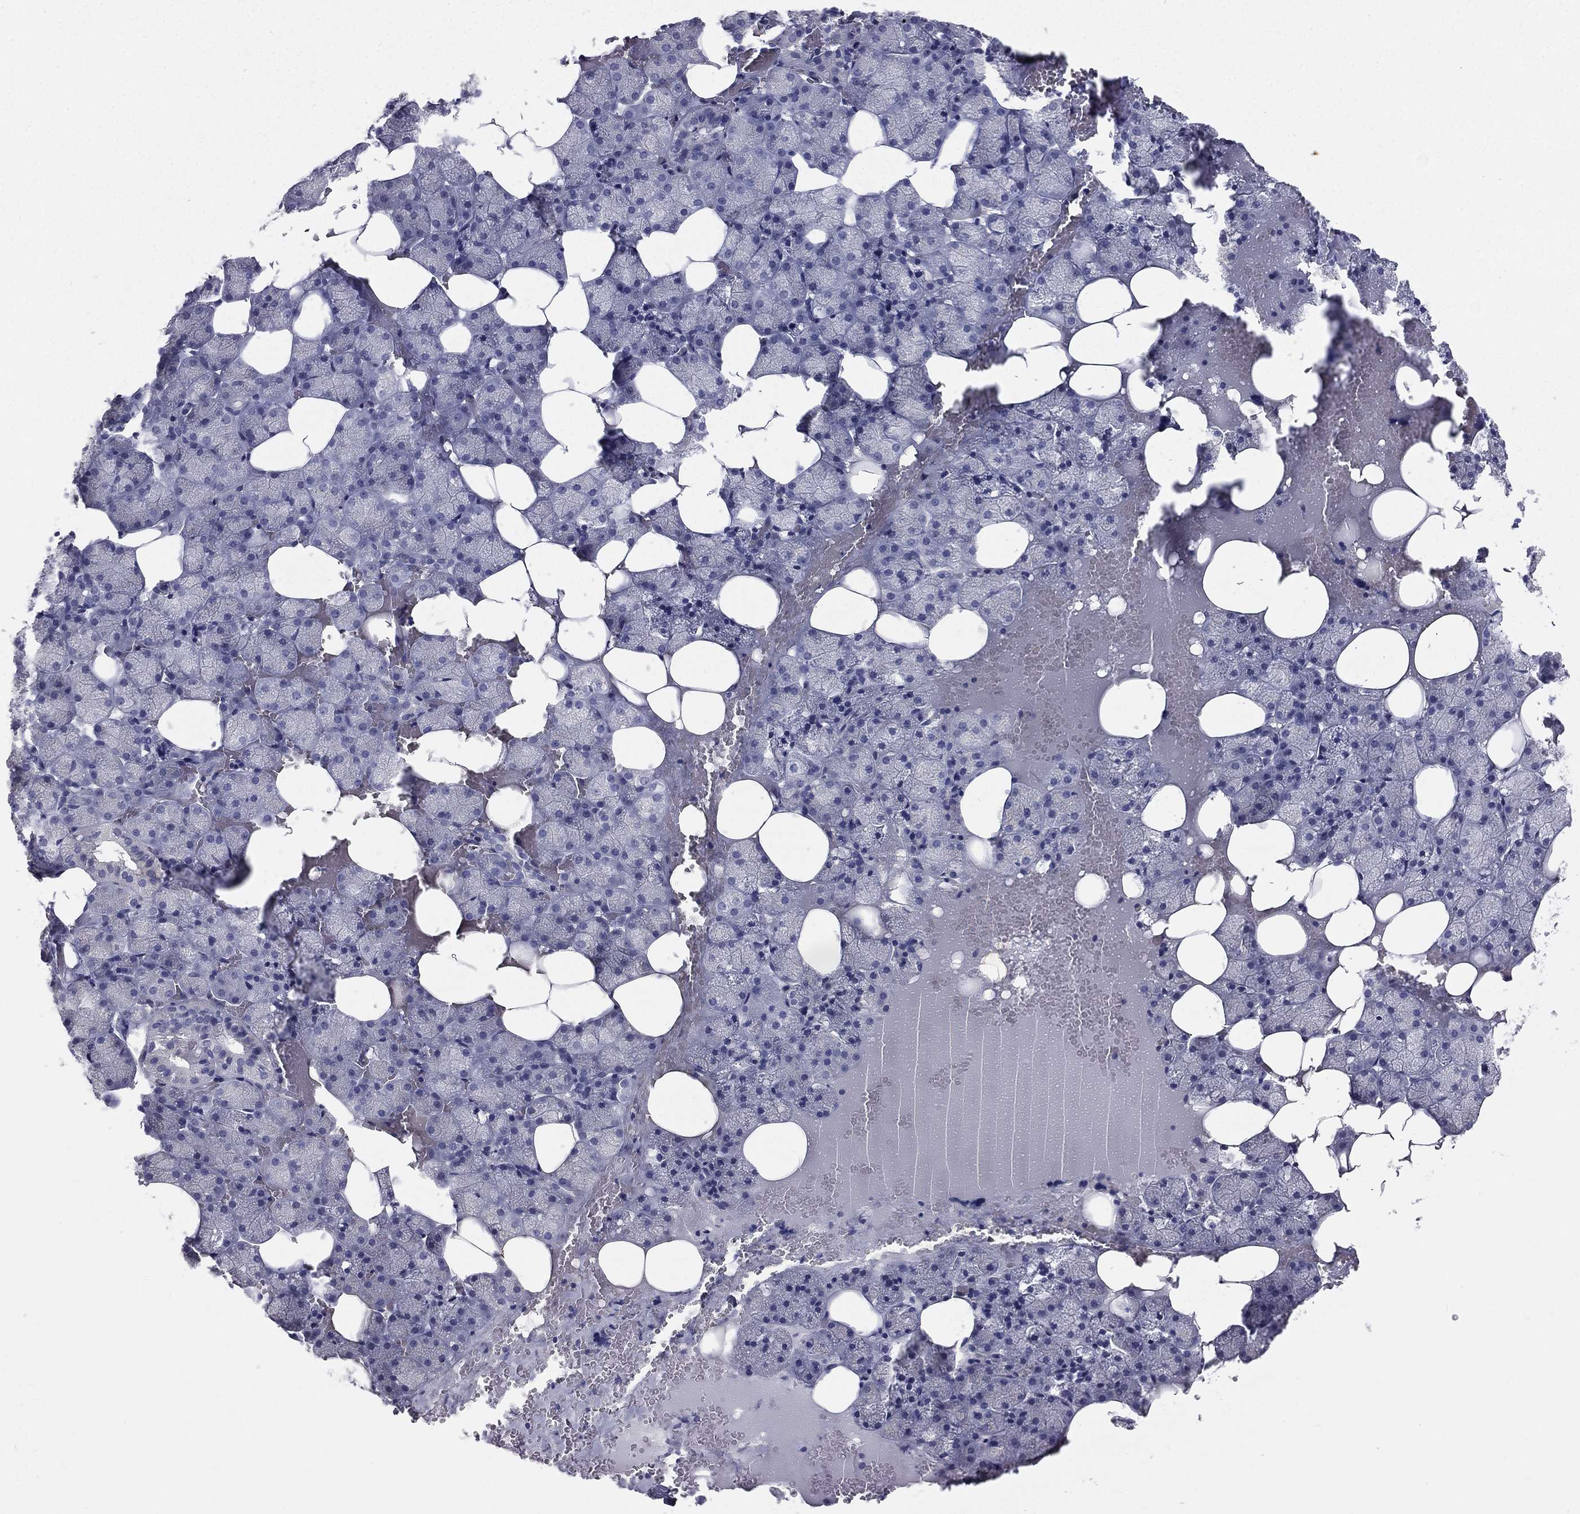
{"staining": {"intensity": "negative", "quantity": "none", "location": "none"}, "tissue": "salivary gland", "cell_type": "Glandular cells", "image_type": "normal", "snomed": [{"axis": "morphology", "description": "Normal tissue, NOS"}, {"axis": "topography", "description": "Salivary gland"}], "caption": "IHC micrograph of benign salivary gland: human salivary gland stained with DAB reveals no significant protein staining in glandular cells.", "gene": "MUC13", "patient": {"sex": "male", "age": 38}}